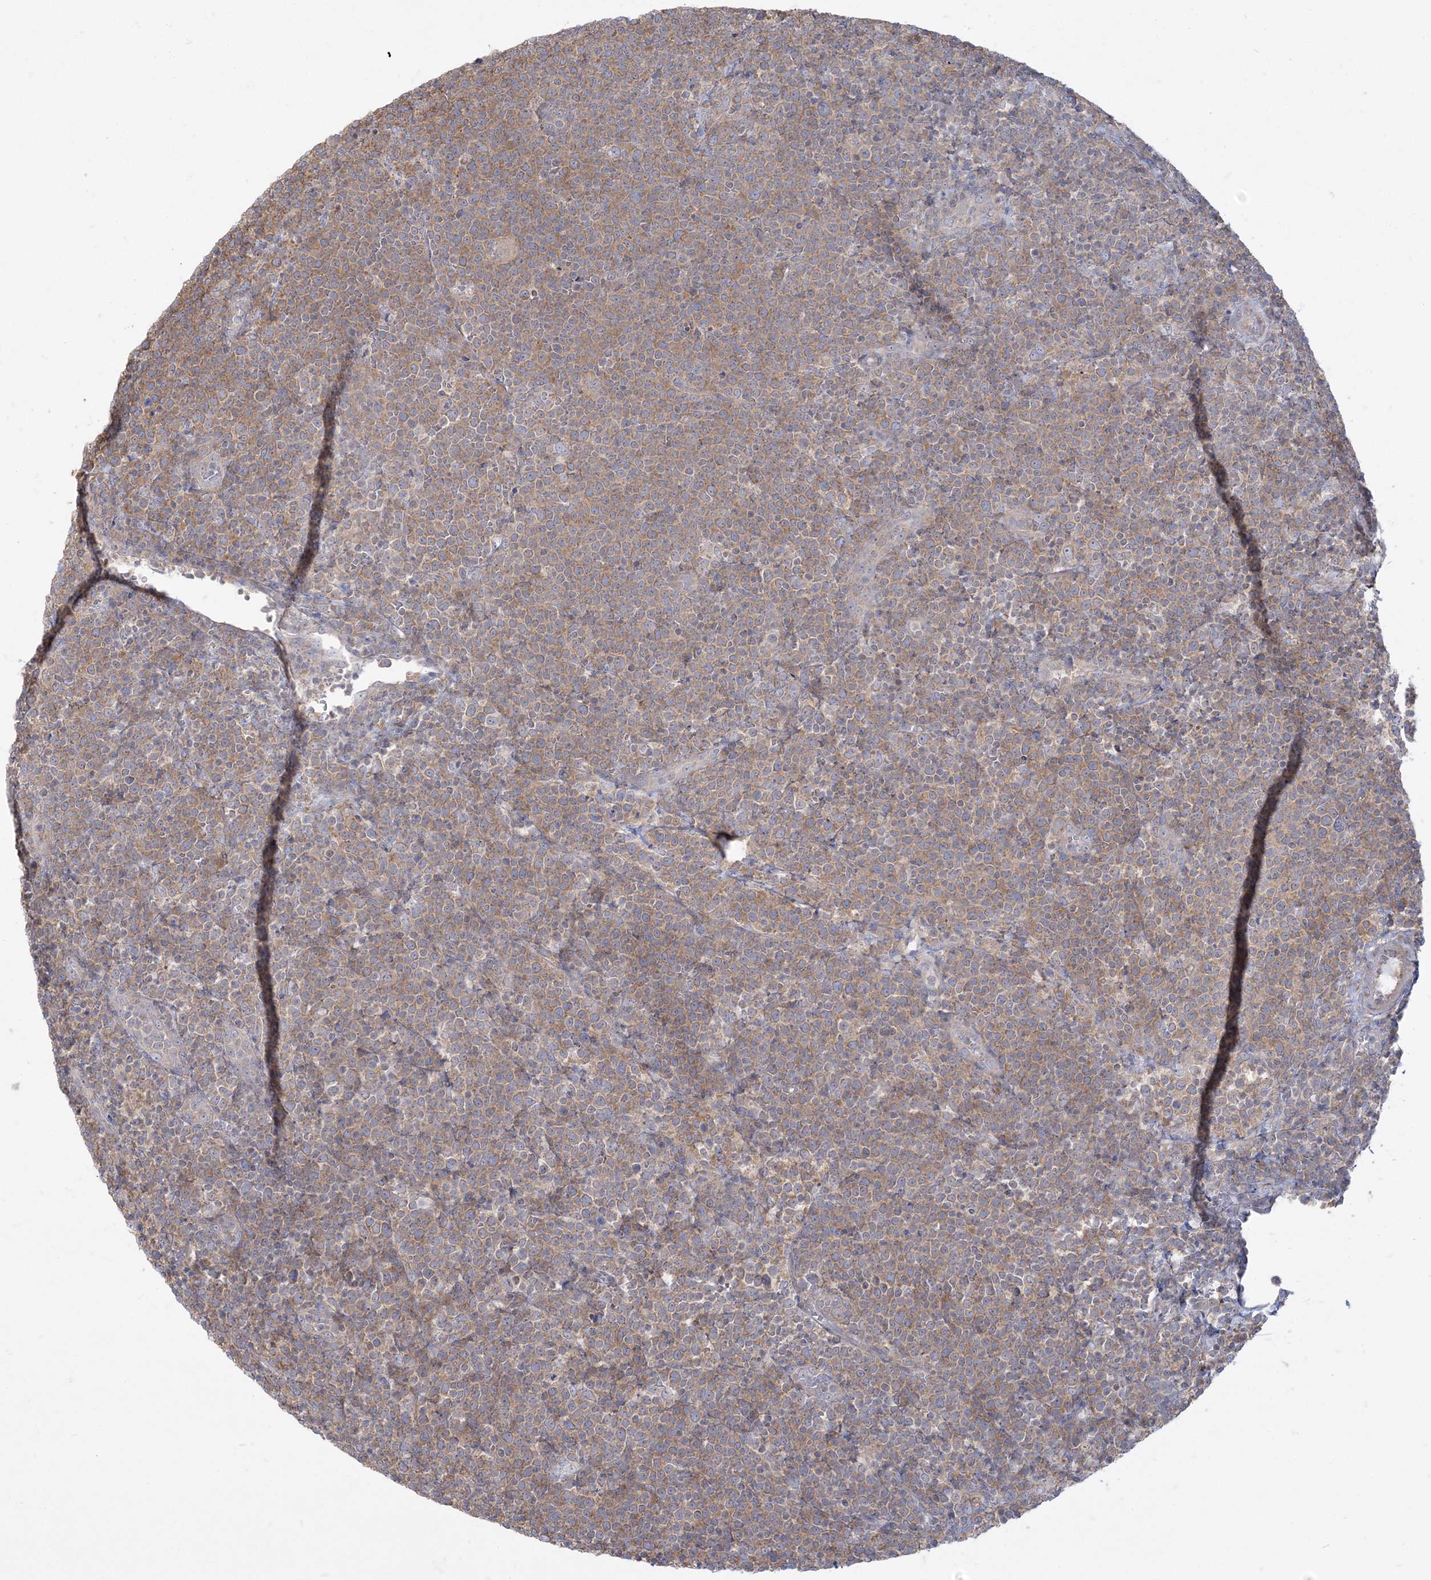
{"staining": {"intensity": "moderate", "quantity": ">75%", "location": "cytoplasmic/membranous"}, "tissue": "lymphoma", "cell_type": "Tumor cells", "image_type": "cancer", "snomed": [{"axis": "morphology", "description": "Malignant lymphoma, non-Hodgkin's type, High grade"}, {"axis": "topography", "description": "Lymph node"}], "caption": "DAB (3,3'-diaminobenzidine) immunohistochemical staining of malignant lymphoma, non-Hodgkin's type (high-grade) exhibits moderate cytoplasmic/membranous protein positivity in about >75% of tumor cells. Immunohistochemistry (ihc) stains the protein of interest in brown and the nuclei are stained blue.", "gene": "ZC3H6", "patient": {"sex": "male", "age": 61}}